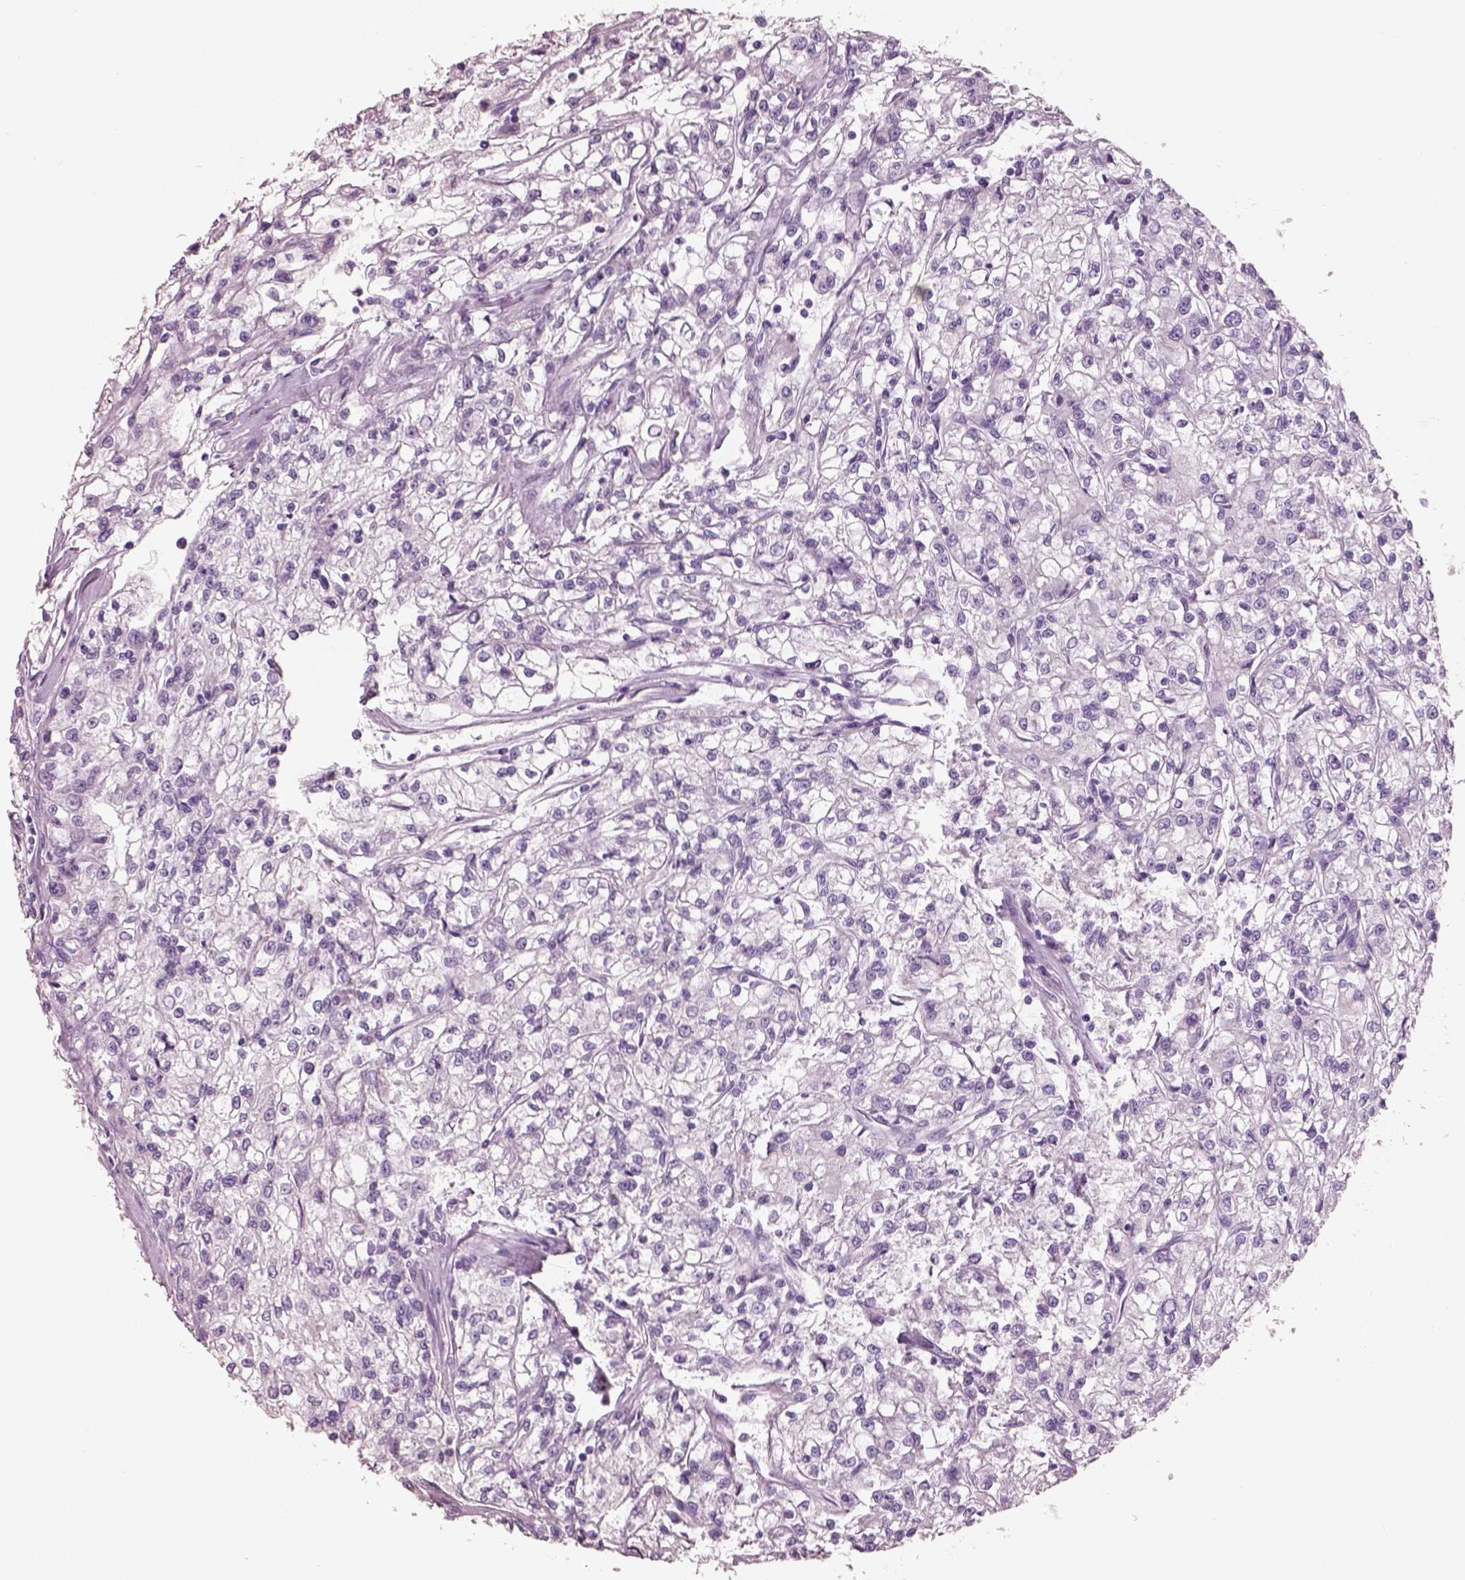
{"staining": {"intensity": "negative", "quantity": "none", "location": "none"}, "tissue": "renal cancer", "cell_type": "Tumor cells", "image_type": "cancer", "snomed": [{"axis": "morphology", "description": "Adenocarcinoma, NOS"}, {"axis": "topography", "description": "Kidney"}], "caption": "This is an immunohistochemistry (IHC) histopathology image of renal cancer. There is no positivity in tumor cells.", "gene": "PNOC", "patient": {"sex": "female", "age": 59}}